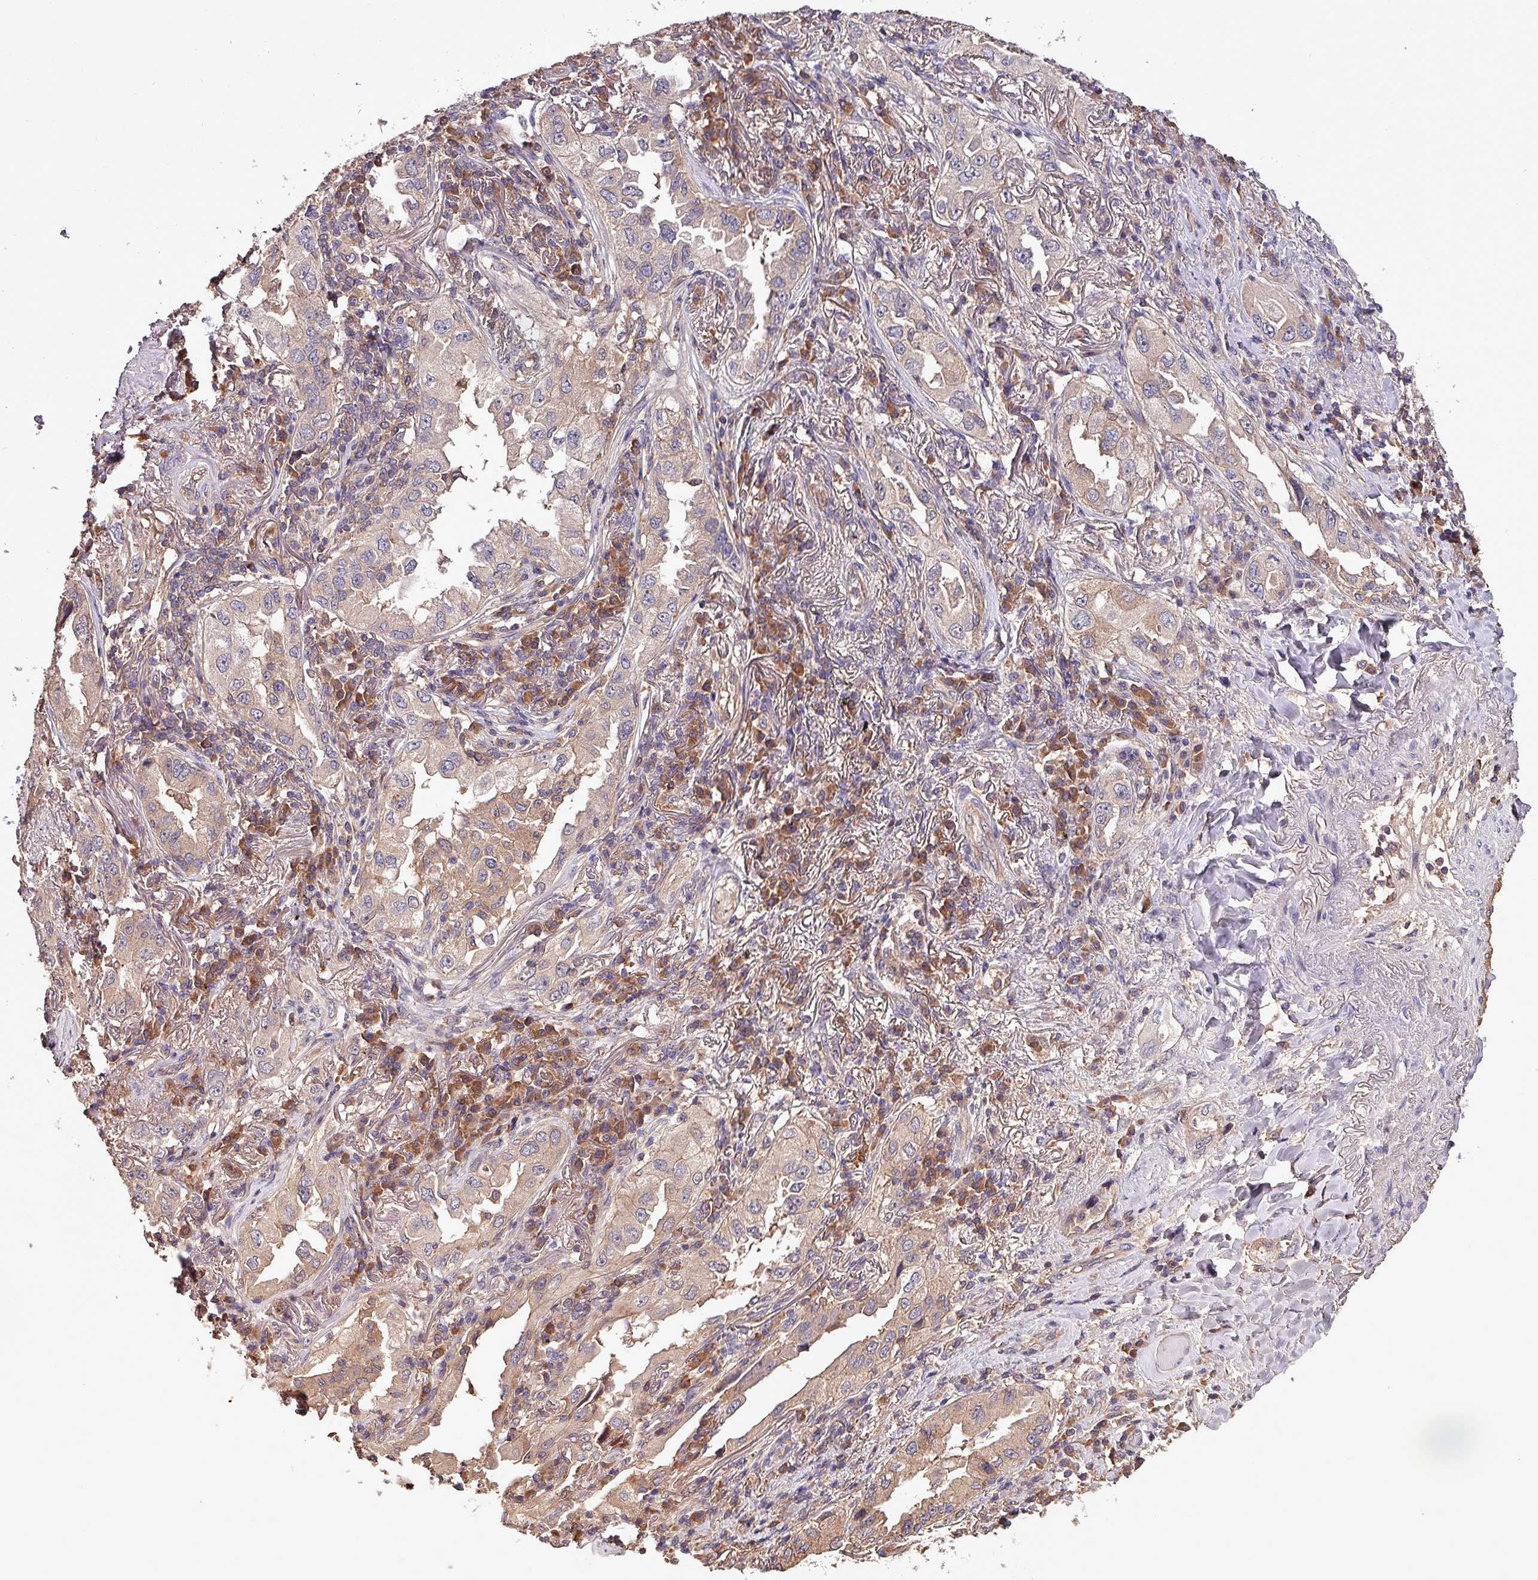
{"staining": {"intensity": "weak", "quantity": ">75%", "location": "cytoplasmic/membranous"}, "tissue": "lung cancer", "cell_type": "Tumor cells", "image_type": "cancer", "snomed": [{"axis": "morphology", "description": "Adenocarcinoma, NOS"}, {"axis": "topography", "description": "Lung"}], "caption": "Immunohistochemical staining of lung cancer (adenocarcinoma) demonstrates low levels of weak cytoplasmic/membranous positivity in approximately >75% of tumor cells.", "gene": "PAFAH1B2", "patient": {"sex": "female", "age": 69}}